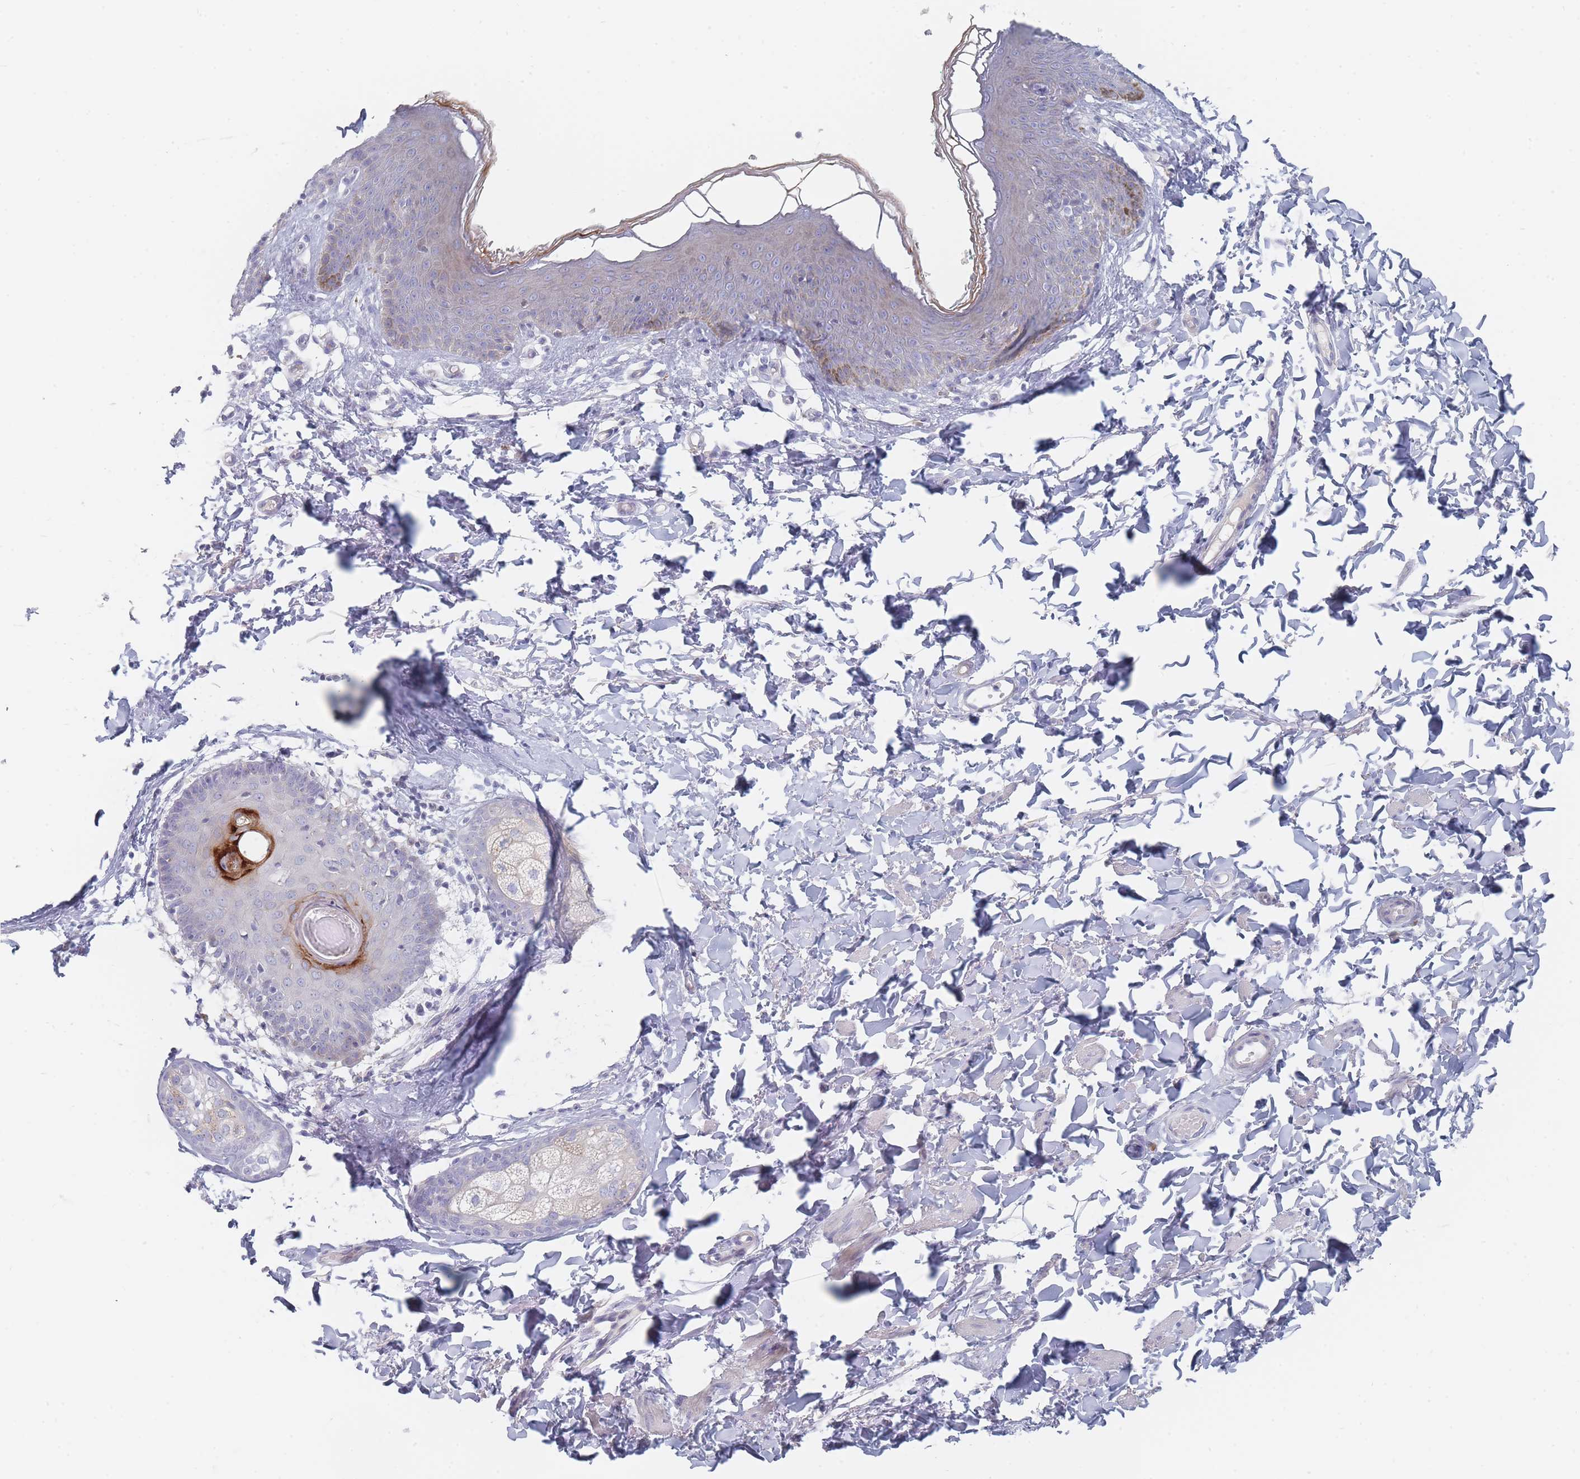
{"staining": {"intensity": "negative", "quantity": "none", "location": "none"}, "tissue": "skin", "cell_type": "Epidermal cells", "image_type": "normal", "snomed": [{"axis": "morphology", "description": "Normal tissue, NOS"}, {"axis": "topography", "description": "Vulva"}], "caption": "High magnification brightfield microscopy of benign skin stained with DAB (brown) and counterstained with hematoxylin (blue): epidermal cells show no significant positivity.", "gene": "SPATS1", "patient": {"sex": "female", "age": 66}}